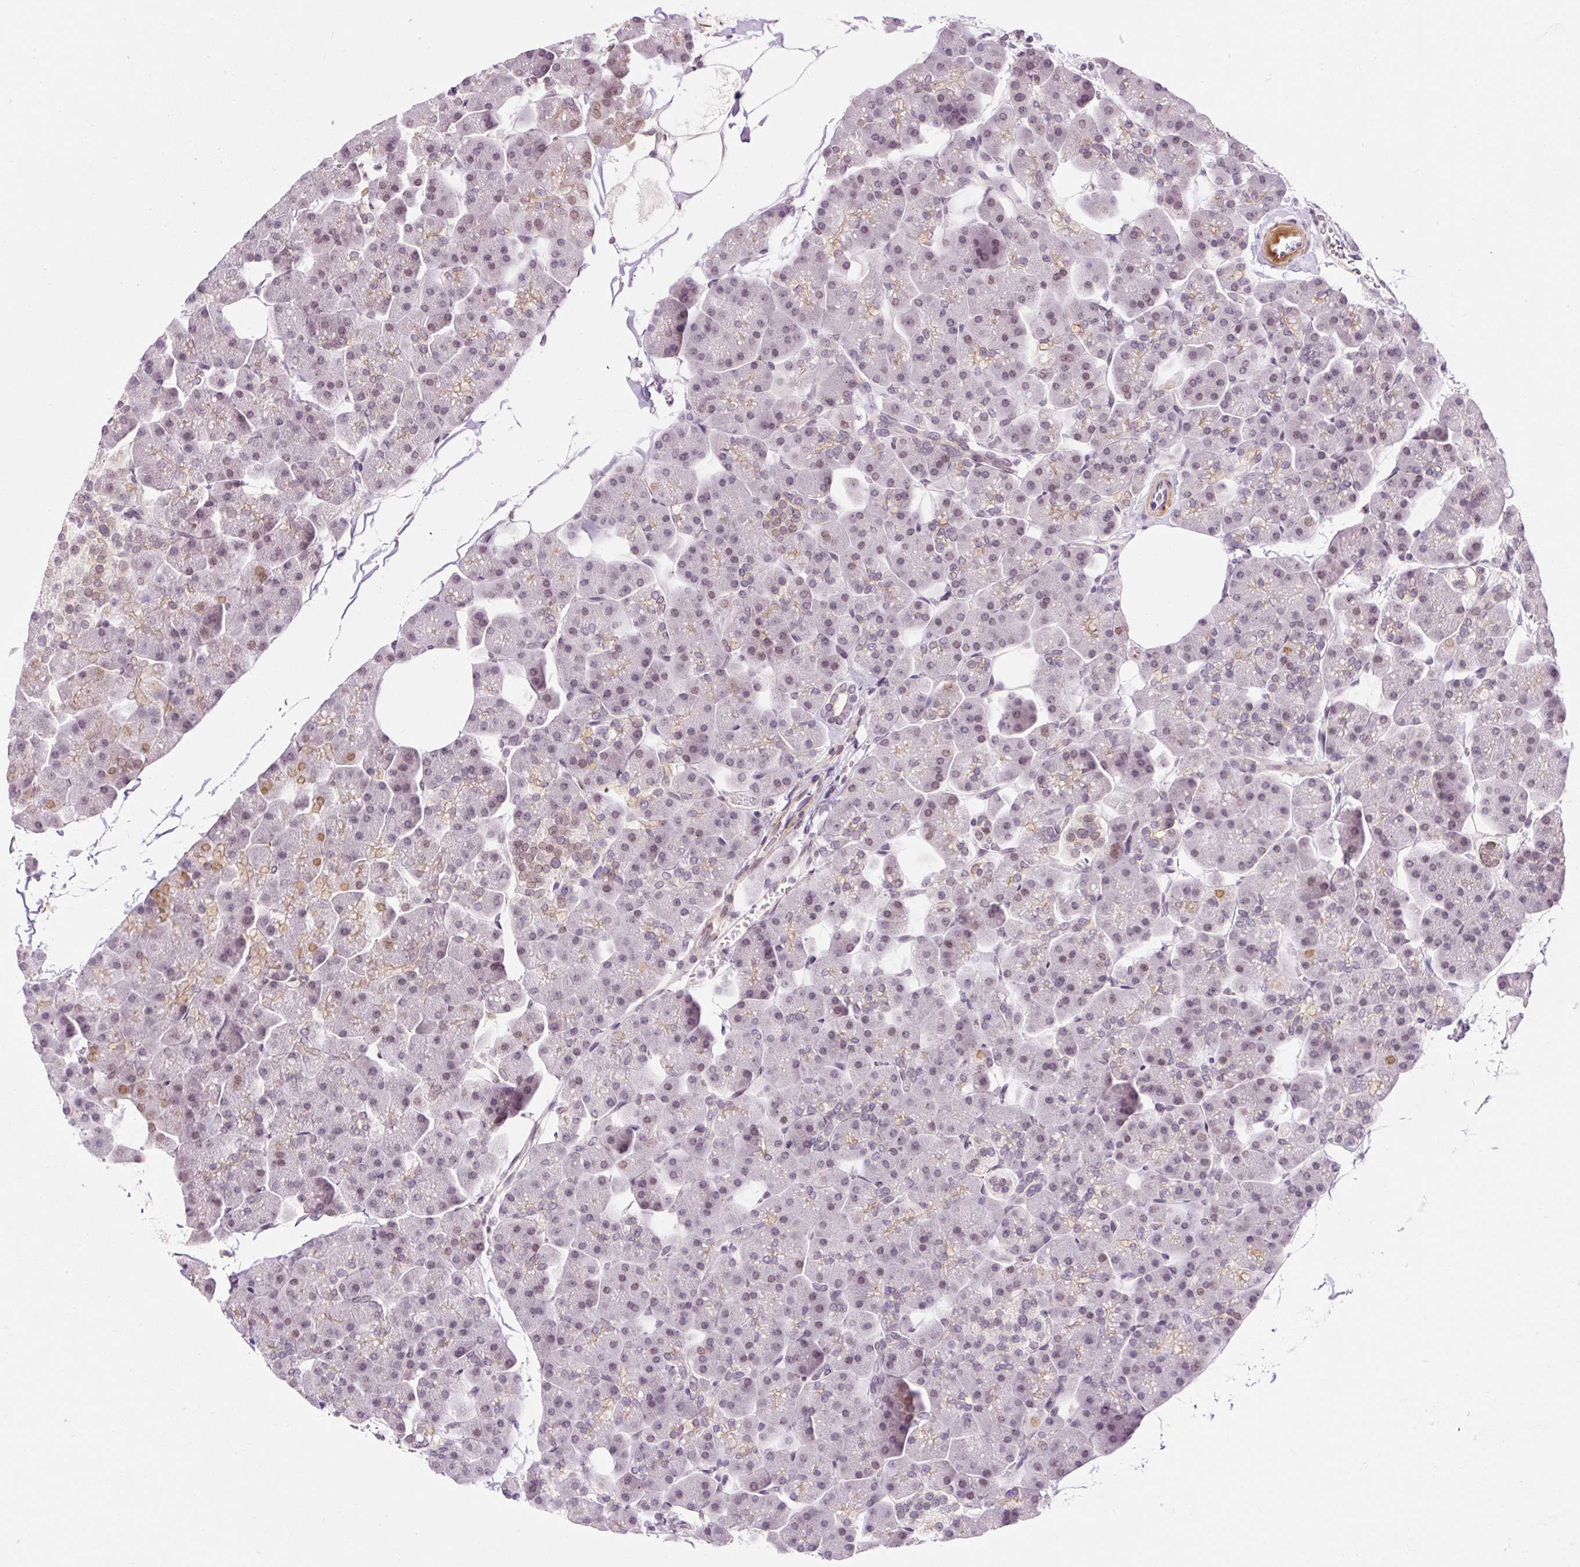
{"staining": {"intensity": "moderate", "quantity": "<25%", "location": "cytoplasmic/membranous,nuclear"}, "tissue": "pancreas", "cell_type": "Exocrine glandular cells", "image_type": "normal", "snomed": [{"axis": "morphology", "description": "Normal tissue, NOS"}, {"axis": "topography", "description": "Pancreas"}], "caption": "Immunohistochemistry (DAB) staining of normal pancreas exhibits moderate cytoplasmic/membranous,nuclear protein expression in about <25% of exocrine glandular cells.", "gene": "ZNF610", "patient": {"sex": "male", "age": 35}}